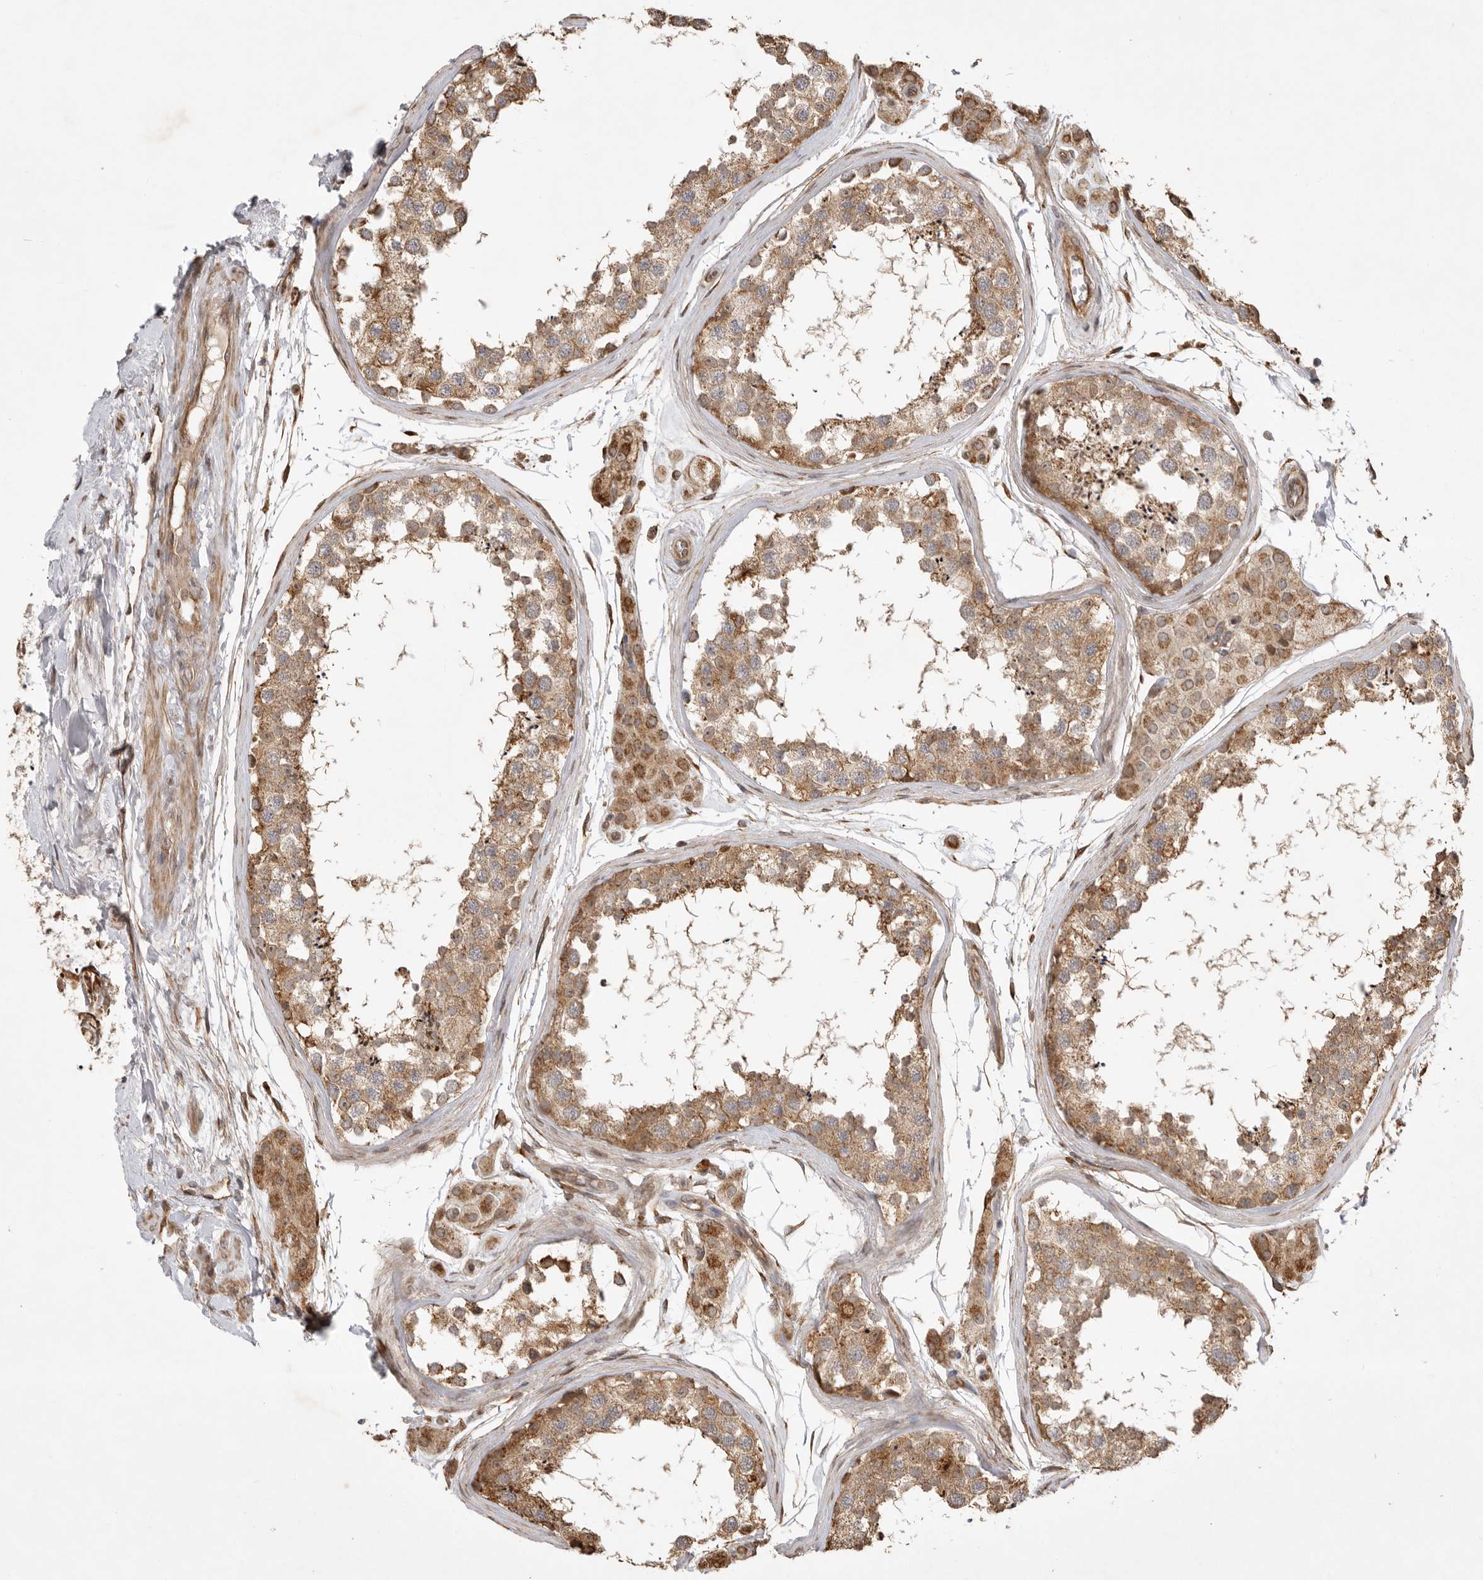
{"staining": {"intensity": "moderate", "quantity": ">75%", "location": "cytoplasmic/membranous"}, "tissue": "testis", "cell_type": "Cells in seminiferous ducts", "image_type": "normal", "snomed": [{"axis": "morphology", "description": "Normal tissue, NOS"}, {"axis": "topography", "description": "Testis"}], "caption": "Testis stained with immunohistochemistry (IHC) demonstrates moderate cytoplasmic/membranous expression in about >75% of cells in seminiferous ducts.", "gene": "DPH7", "patient": {"sex": "male", "age": 56}}